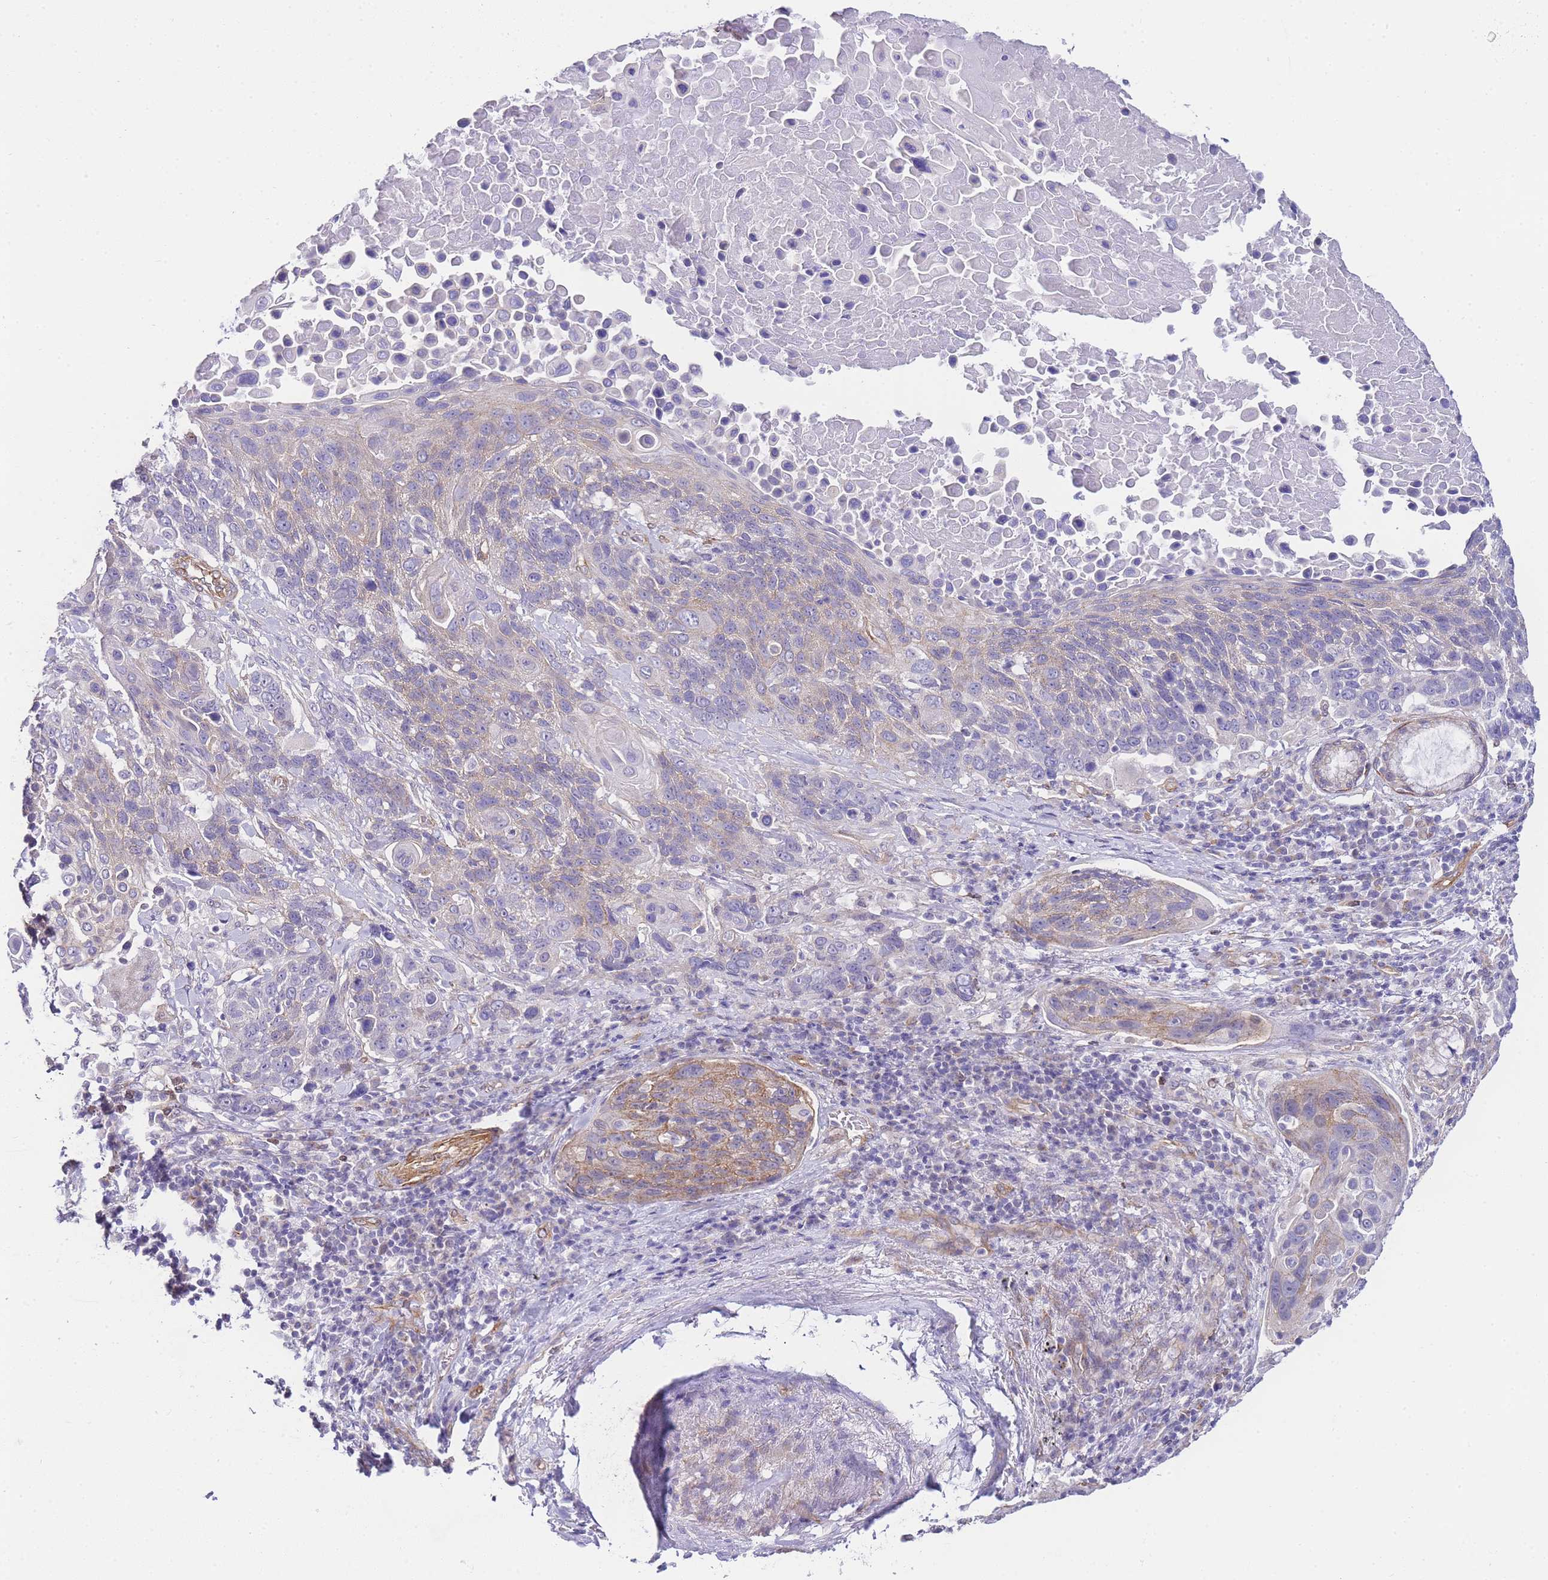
{"staining": {"intensity": "moderate", "quantity": "<25%", "location": "cytoplasmic/membranous"}, "tissue": "lung cancer", "cell_type": "Tumor cells", "image_type": "cancer", "snomed": [{"axis": "morphology", "description": "Squamous cell carcinoma, NOS"}, {"axis": "topography", "description": "Lung"}], "caption": "Protein staining of squamous cell carcinoma (lung) tissue demonstrates moderate cytoplasmic/membranous staining in about <25% of tumor cells.", "gene": "PDCD7", "patient": {"sex": "male", "age": 66}}